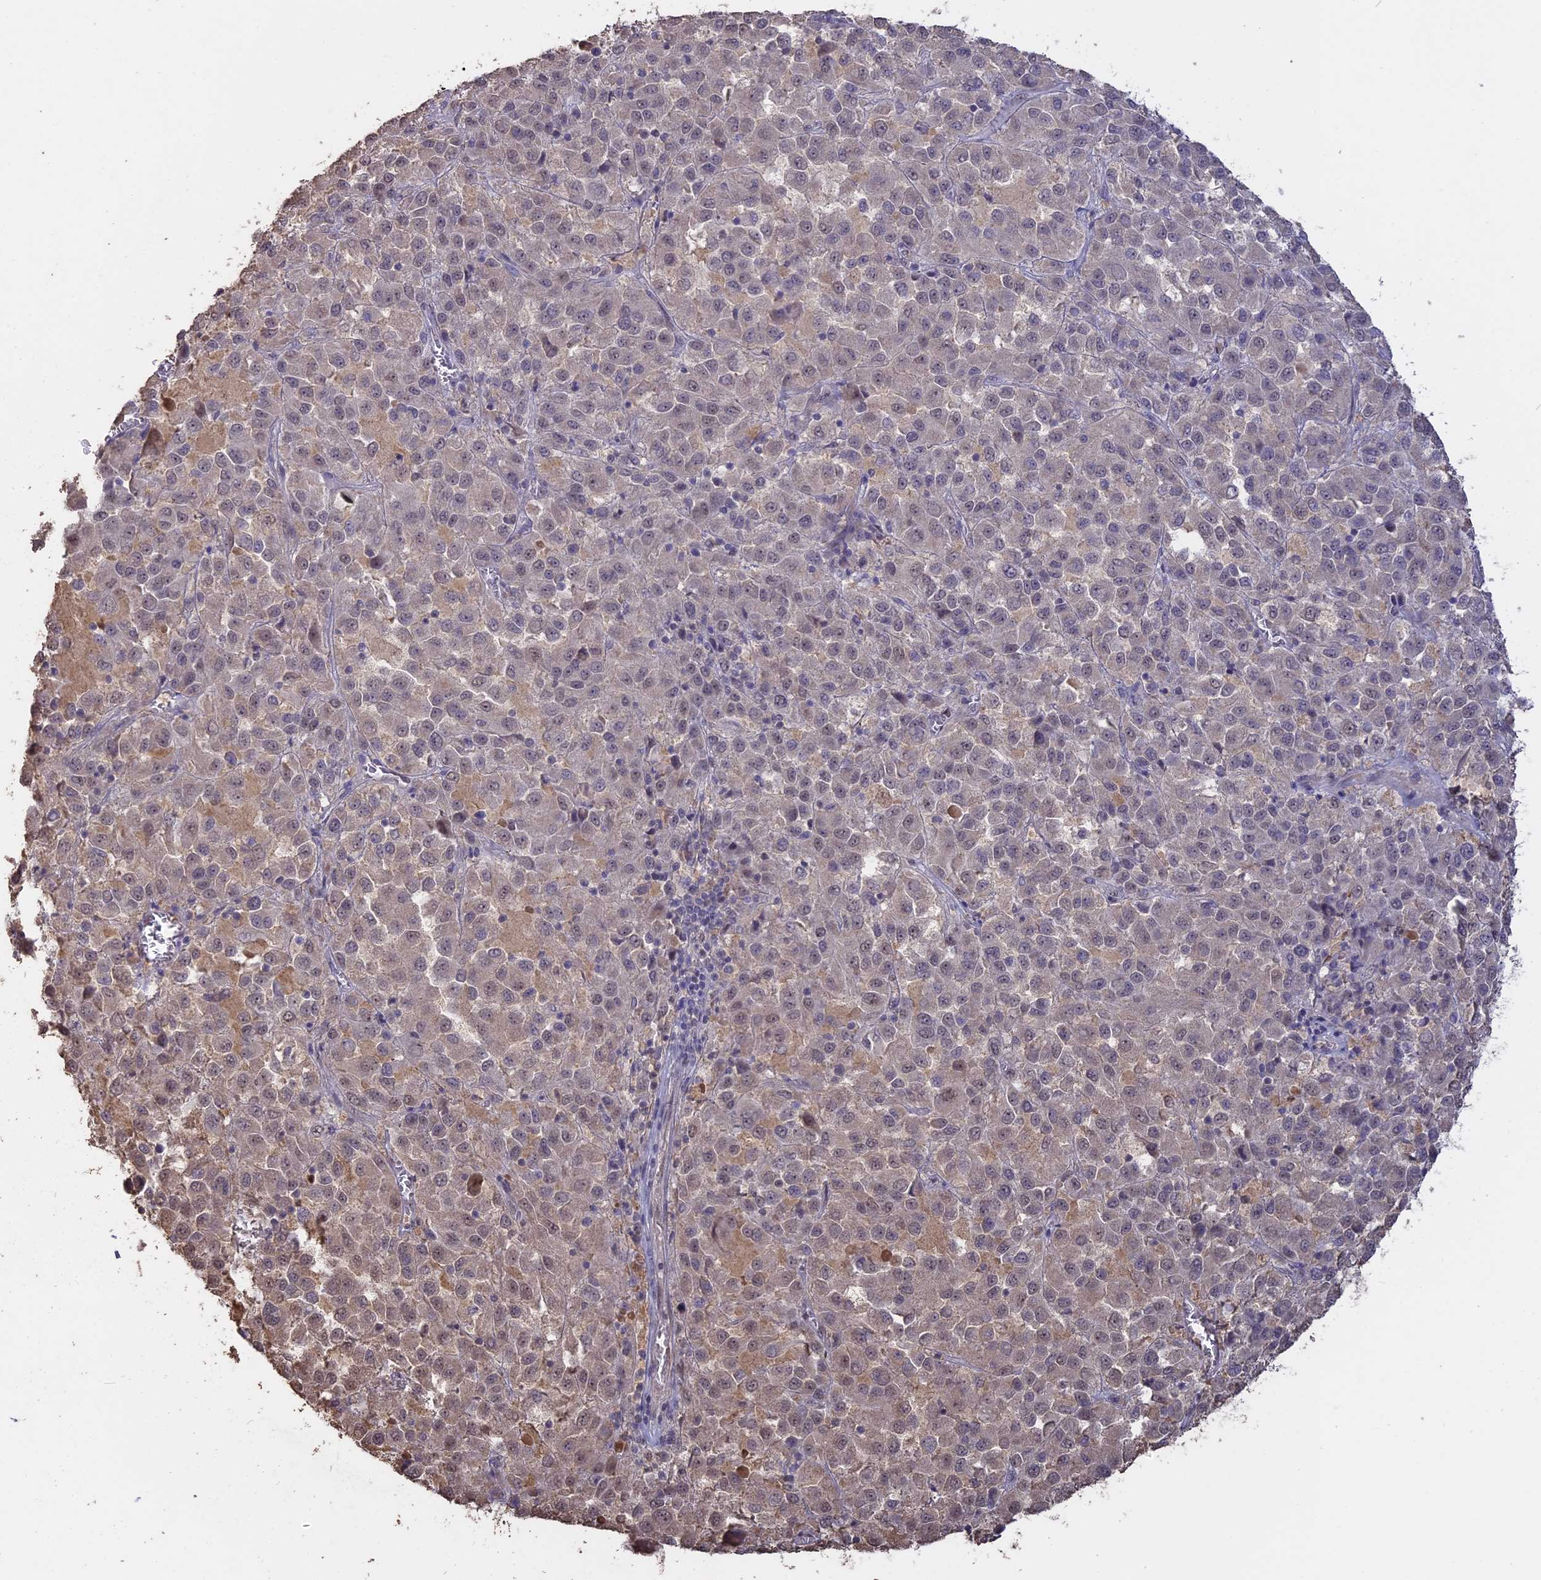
{"staining": {"intensity": "weak", "quantity": "<25%", "location": "nuclear"}, "tissue": "melanoma", "cell_type": "Tumor cells", "image_type": "cancer", "snomed": [{"axis": "morphology", "description": "Malignant melanoma, Metastatic site"}, {"axis": "topography", "description": "Lung"}], "caption": "Tumor cells show no significant positivity in malignant melanoma (metastatic site).", "gene": "PSMC6", "patient": {"sex": "male", "age": 64}}